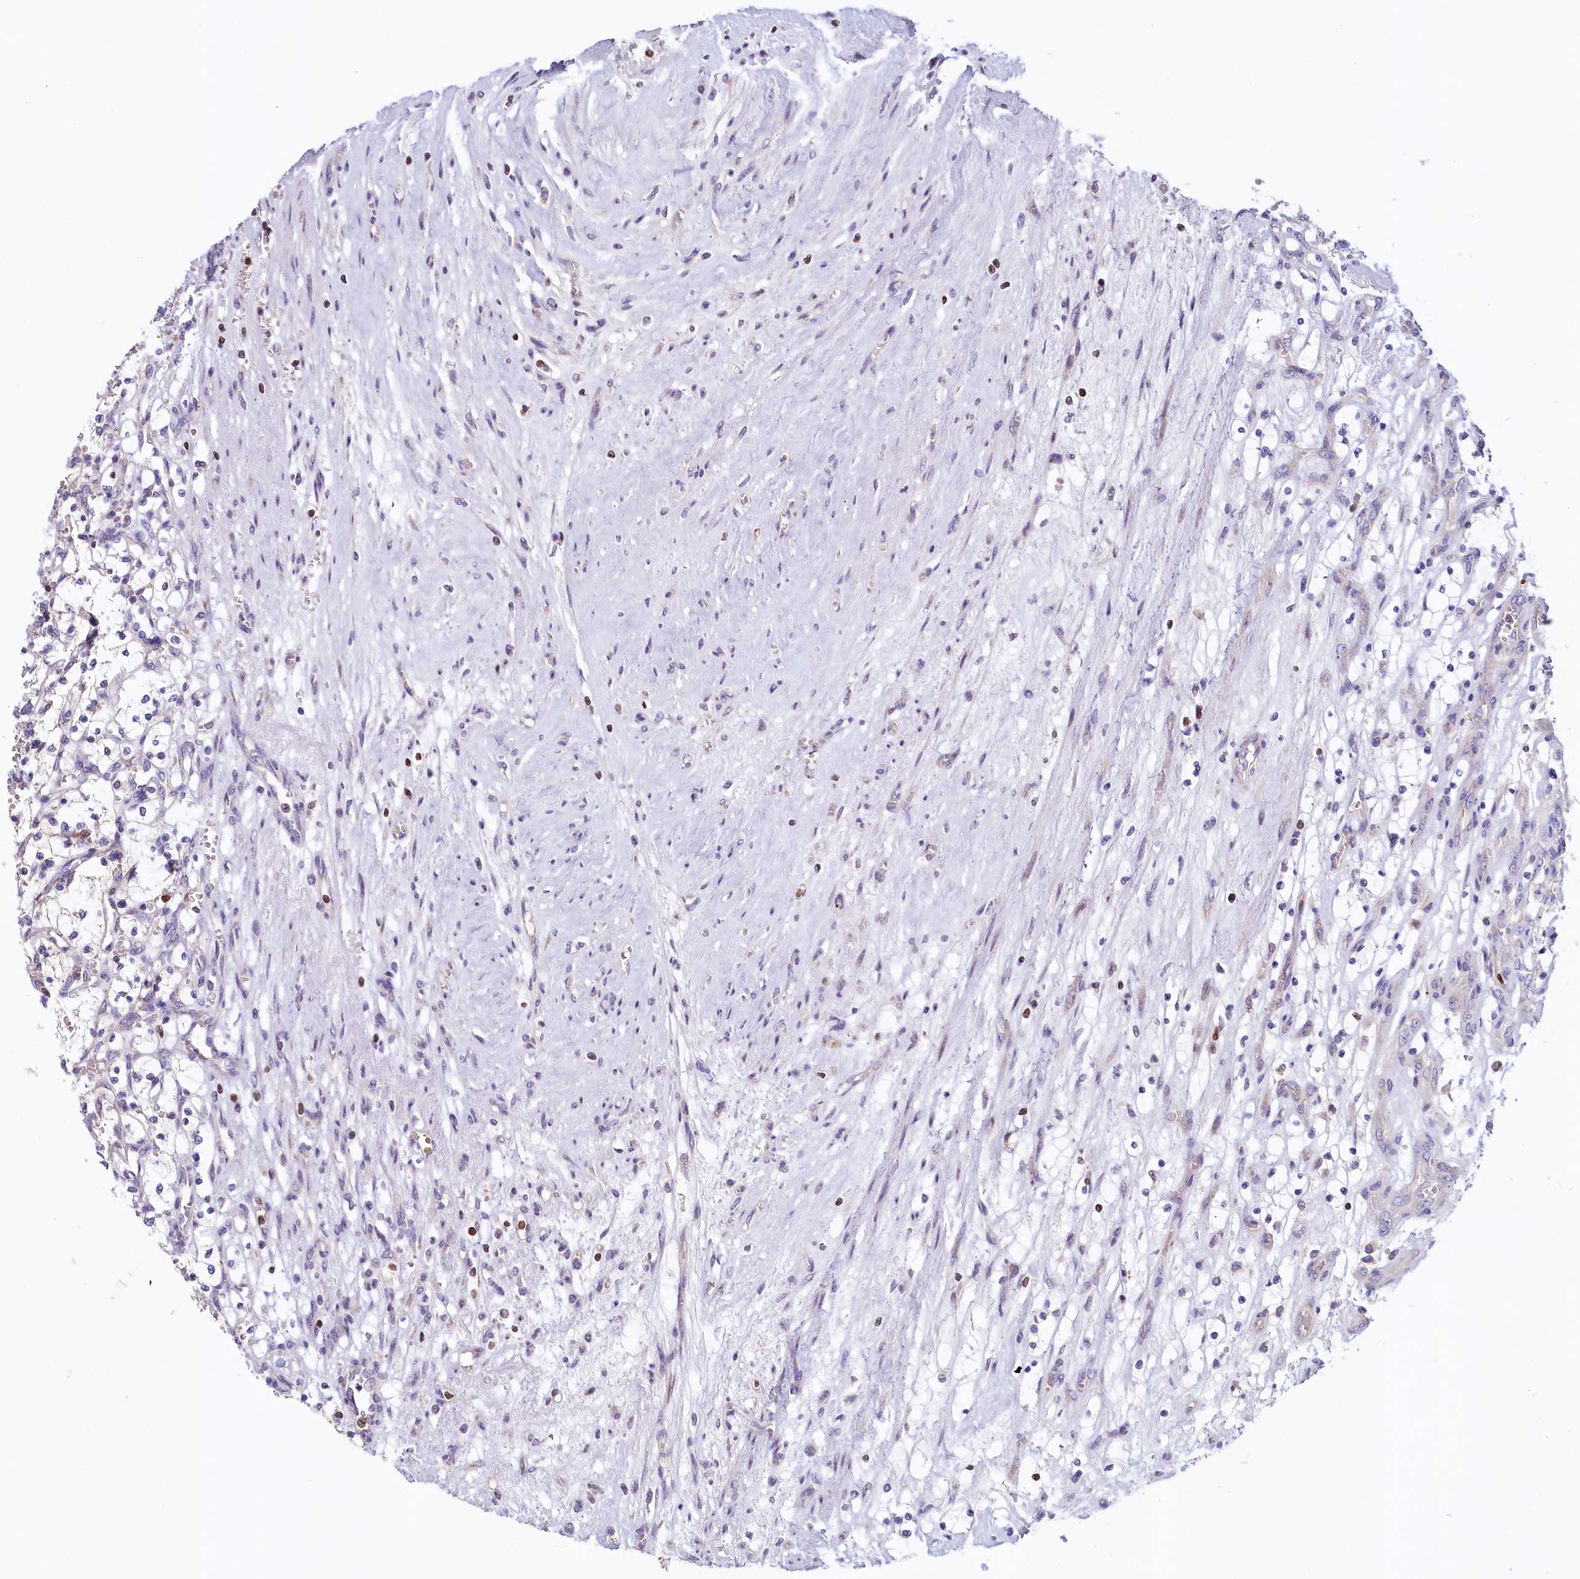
{"staining": {"intensity": "negative", "quantity": "none", "location": "none"}, "tissue": "renal cancer", "cell_type": "Tumor cells", "image_type": "cancer", "snomed": [{"axis": "morphology", "description": "Adenocarcinoma, NOS"}, {"axis": "topography", "description": "Kidney"}], "caption": "The photomicrograph exhibits no significant expression in tumor cells of renal cancer (adenocarcinoma).", "gene": "TRAF3IP3", "patient": {"sex": "female", "age": 69}}